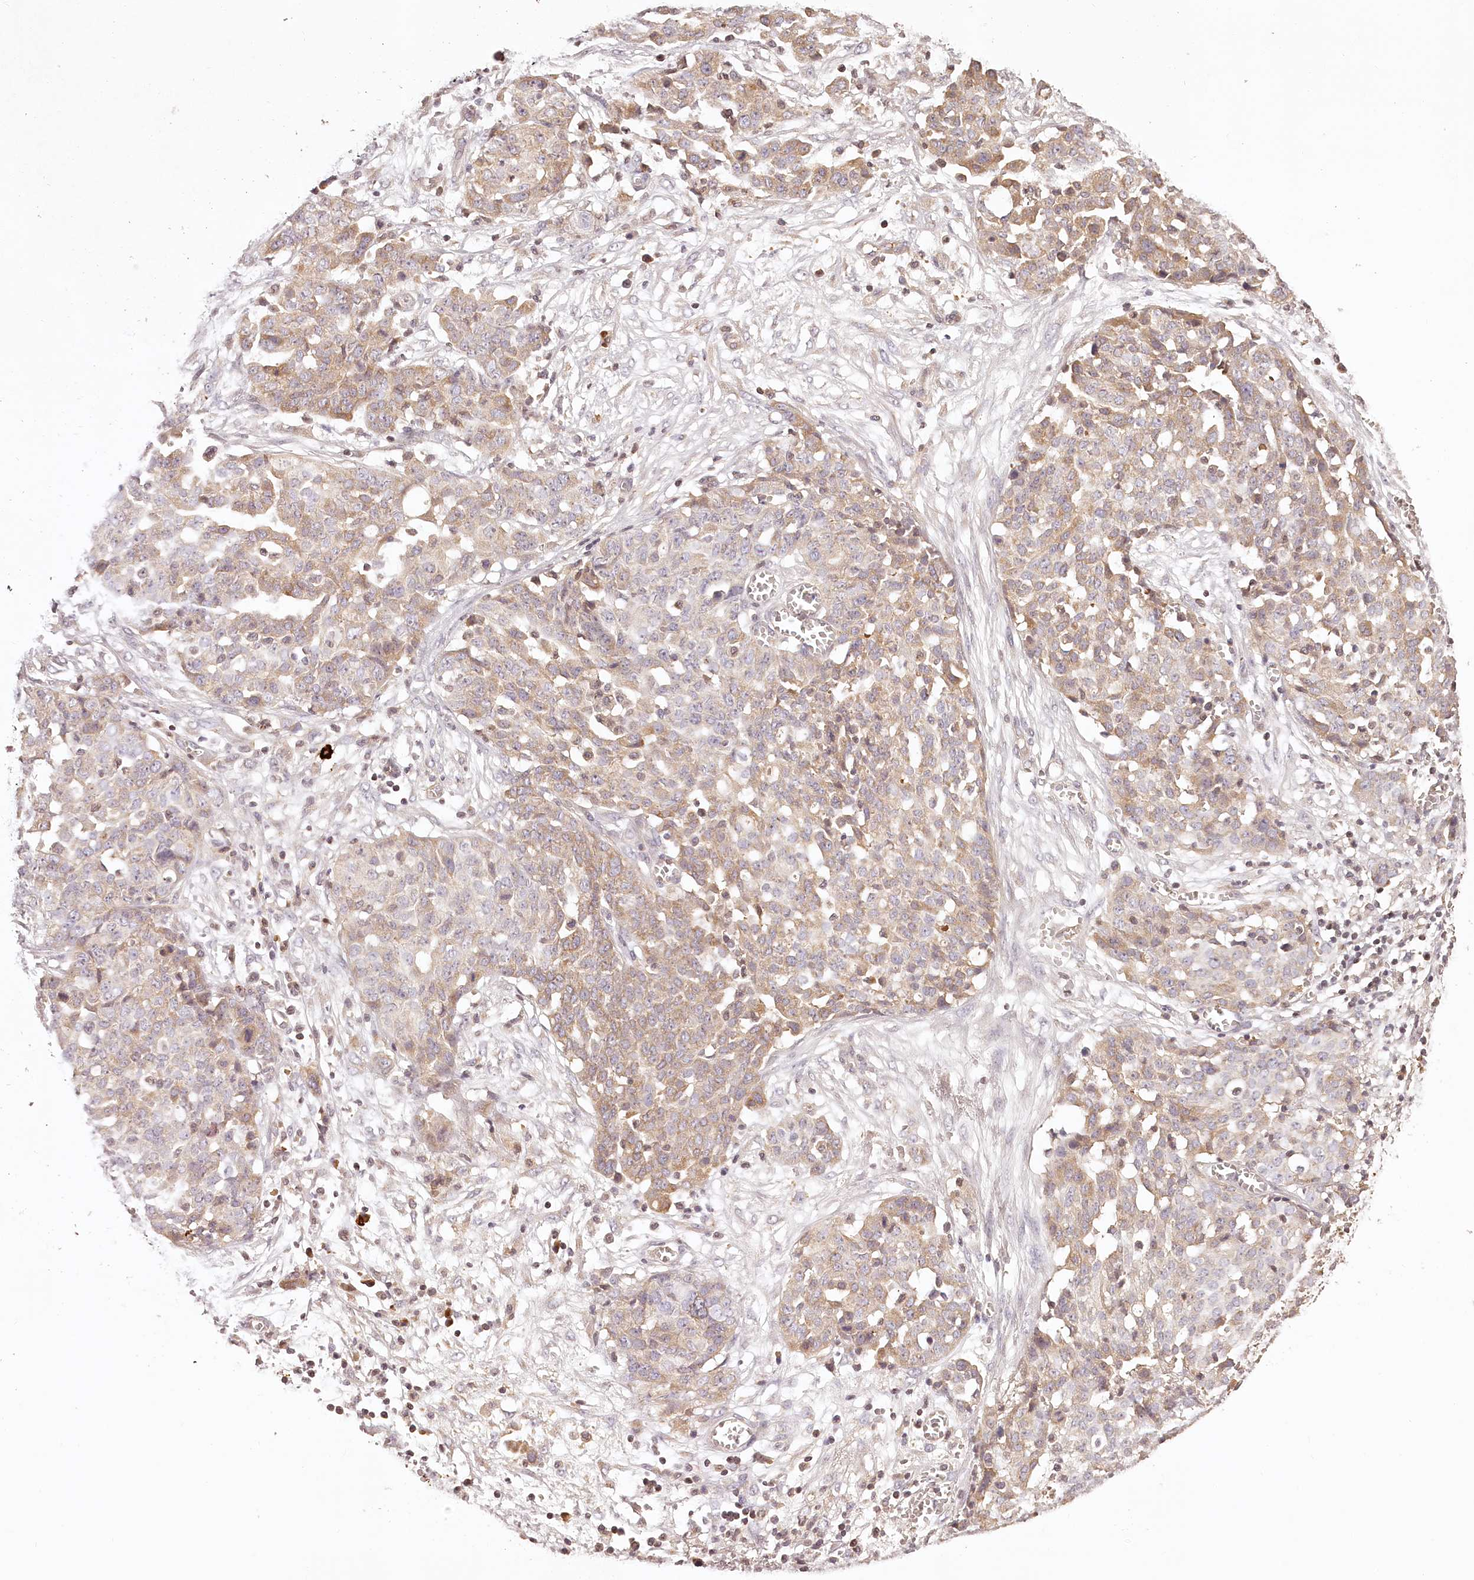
{"staining": {"intensity": "weak", "quantity": ">75%", "location": "cytoplasmic/membranous"}, "tissue": "ovarian cancer", "cell_type": "Tumor cells", "image_type": "cancer", "snomed": [{"axis": "morphology", "description": "Cystadenocarcinoma, serous, NOS"}, {"axis": "topography", "description": "Soft tissue"}, {"axis": "topography", "description": "Ovary"}], "caption": "High-magnification brightfield microscopy of ovarian cancer stained with DAB (brown) and counterstained with hematoxylin (blue). tumor cells exhibit weak cytoplasmic/membranous expression is seen in approximately>75% of cells. The protein is shown in brown color, while the nuclei are stained blue.", "gene": "SYNGR1", "patient": {"sex": "female", "age": 57}}